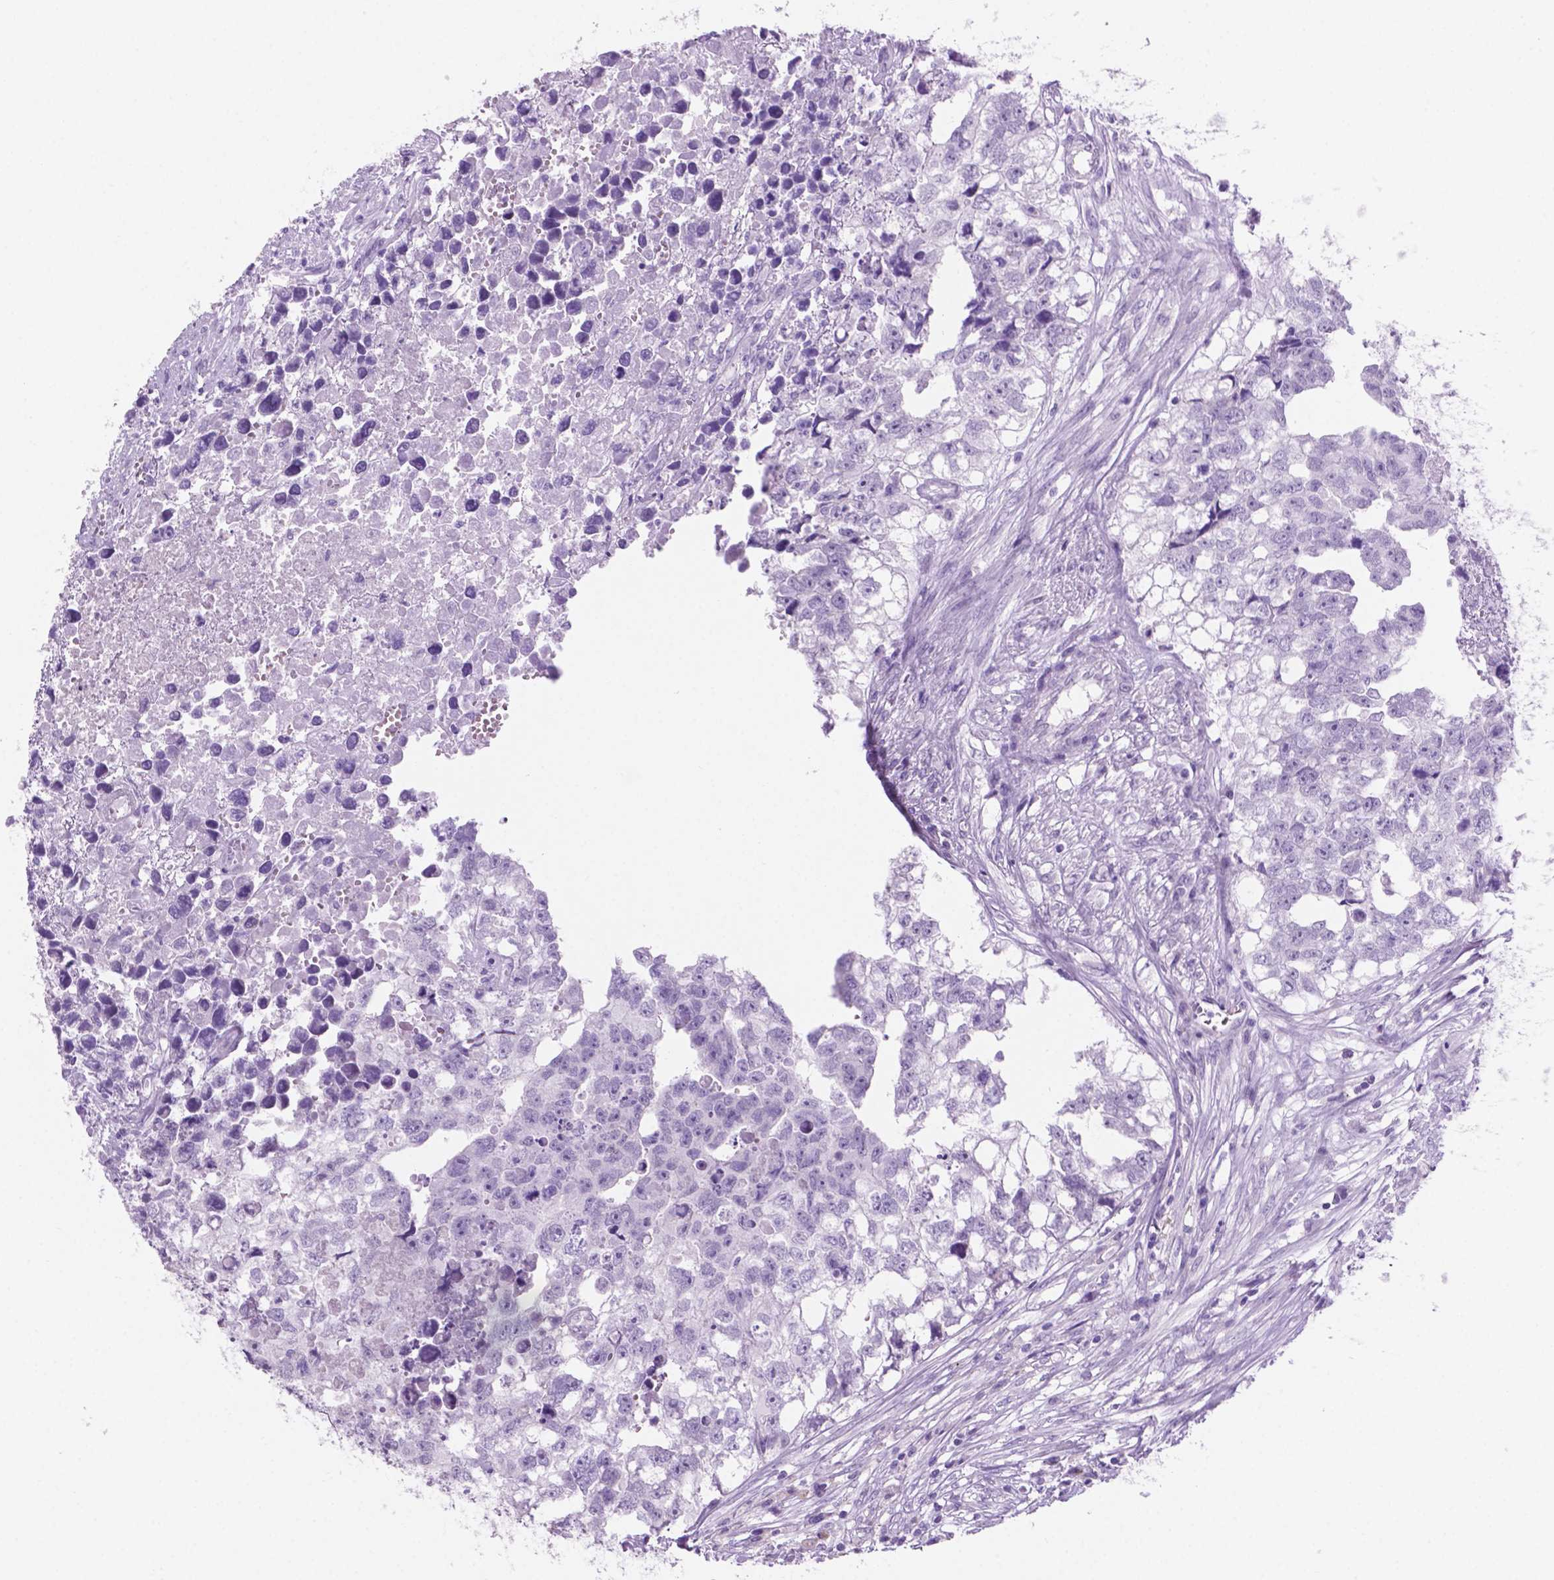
{"staining": {"intensity": "negative", "quantity": "none", "location": "none"}, "tissue": "testis cancer", "cell_type": "Tumor cells", "image_type": "cancer", "snomed": [{"axis": "morphology", "description": "Carcinoma, Embryonal, NOS"}, {"axis": "morphology", "description": "Teratoma, malignant, NOS"}, {"axis": "topography", "description": "Testis"}], "caption": "DAB immunohistochemical staining of human testis cancer (malignant teratoma) reveals no significant staining in tumor cells.", "gene": "GRIN2B", "patient": {"sex": "male", "age": 44}}